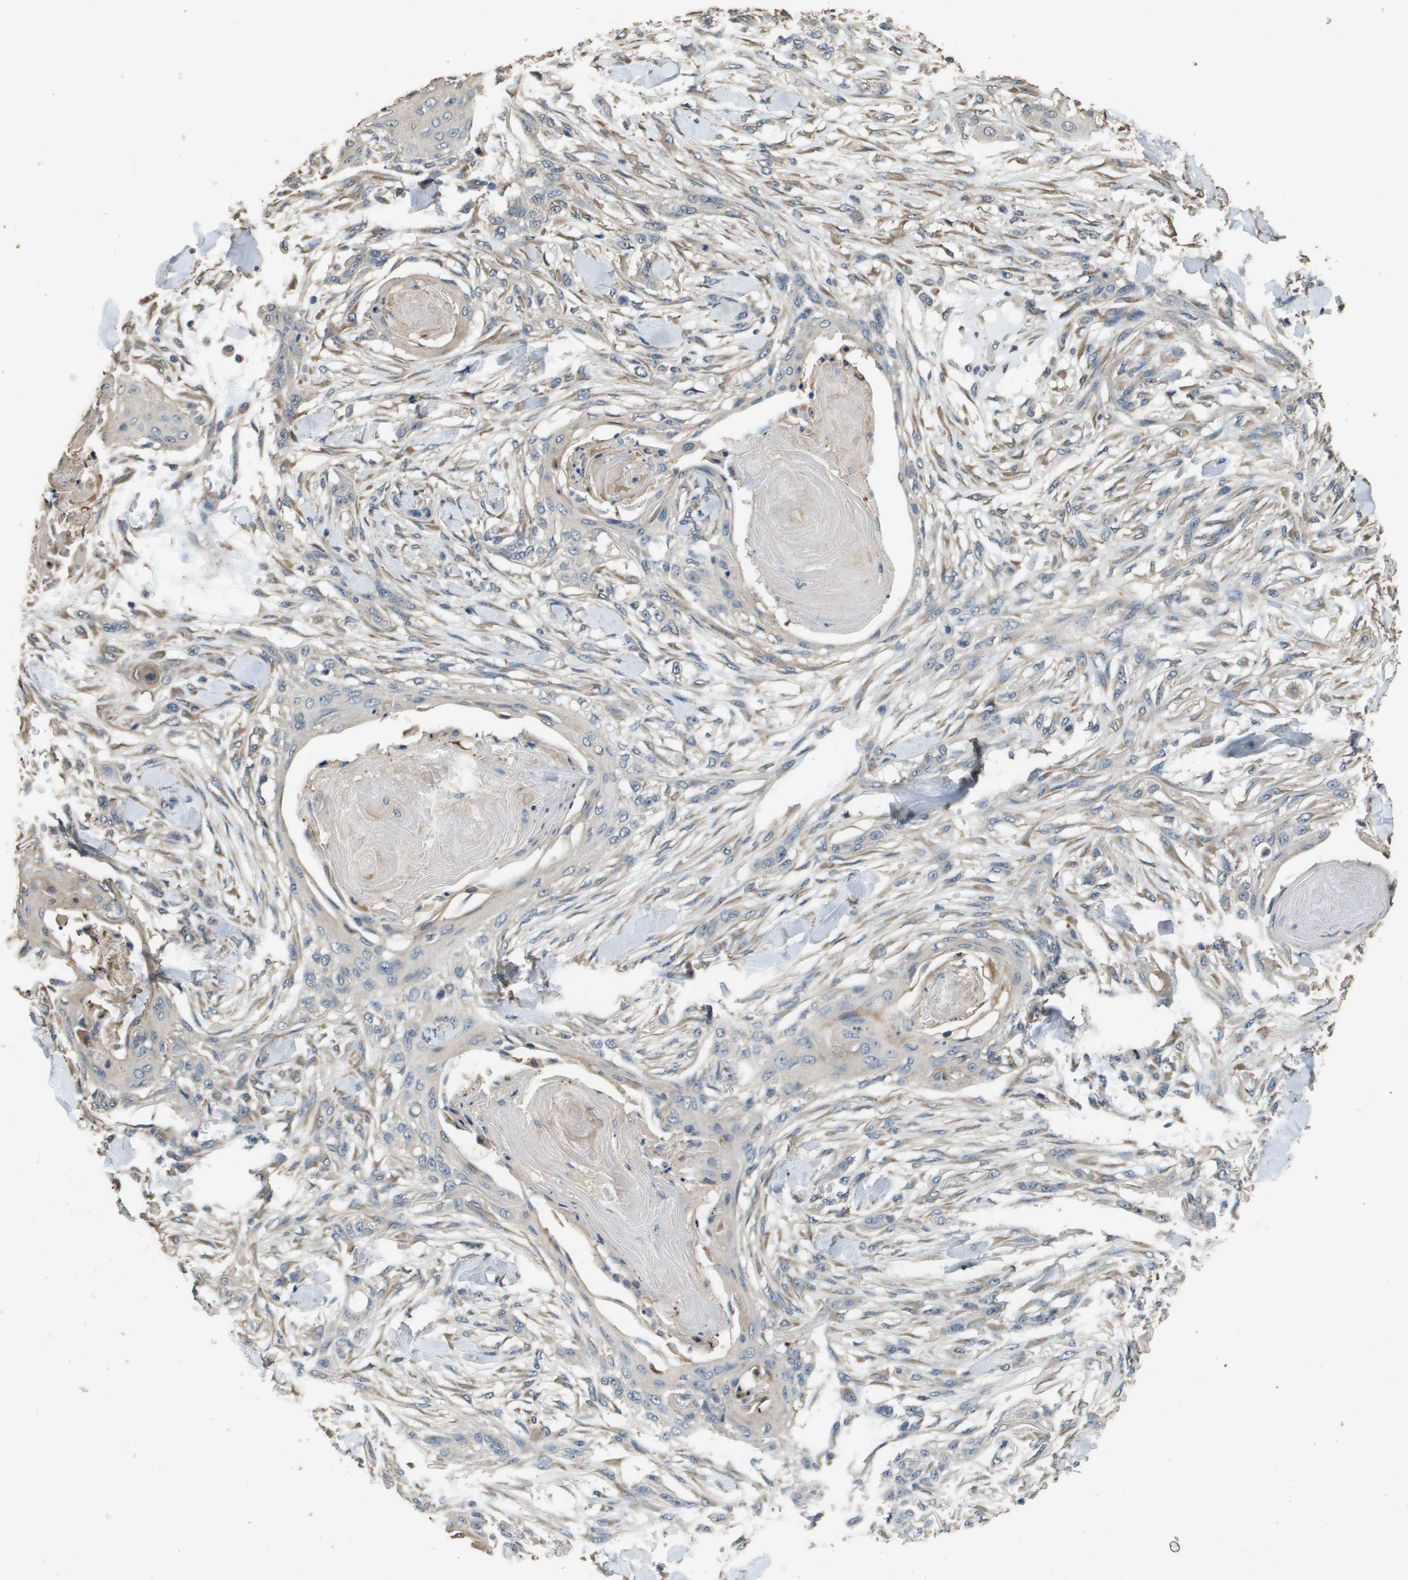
{"staining": {"intensity": "weak", "quantity": "25%-75%", "location": "cytoplasmic/membranous"}, "tissue": "skin cancer", "cell_type": "Tumor cells", "image_type": "cancer", "snomed": [{"axis": "morphology", "description": "Normal tissue, NOS"}, {"axis": "morphology", "description": "Squamous cell carcinoma, NOS"}, {"axis": "topography", "description": "Skin"}], "caption": "IHC histopathology image of human skin cancer stained for a protein (brown), which reveals low levels of weak cytoplasmic/membranous staining in about 25%-75% of tumor cells.", "gene": "RAB6B", "patient": {"sex": "female", "age": 59}}